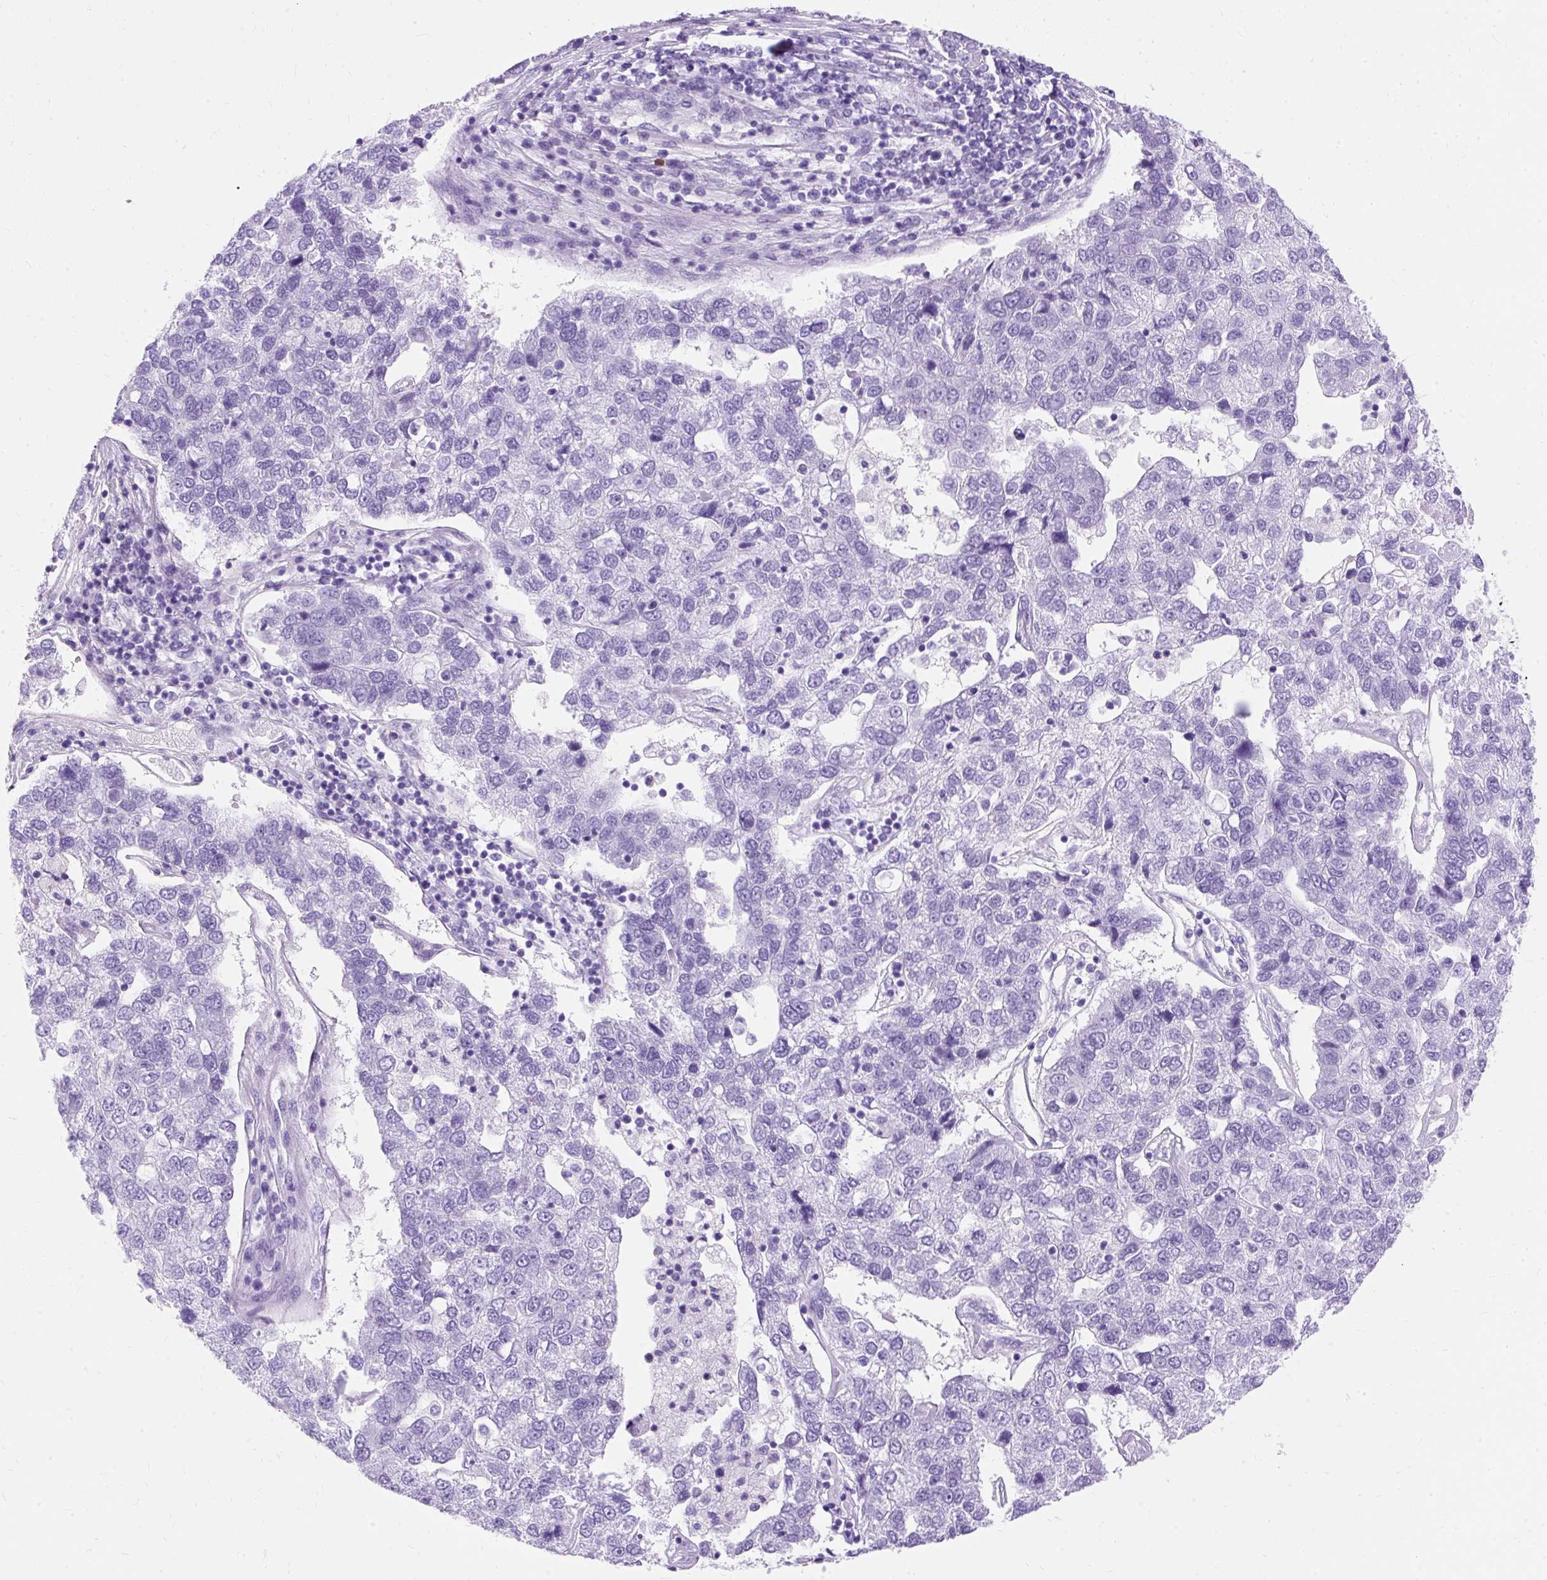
{"staining": {"intensity": "negative", "quantity": "none", "location": "none"}, "tissue": "pancreatic cancer", "cell_type": "Tumor cells", "image_type": "cancer", "snomed": [{"axis": "morphology", "description": "Adenocarcinoma, NOS"}, {"axis": "topography", "description": "Pancreas"}], "caption": "Immunohistochemistry (IHC) of pancreatic cancer (adenocarcinoma) shows no positivity in tumor cells.", "gene": "PVALB", "patient": {"sex": "female", "age": 61}}